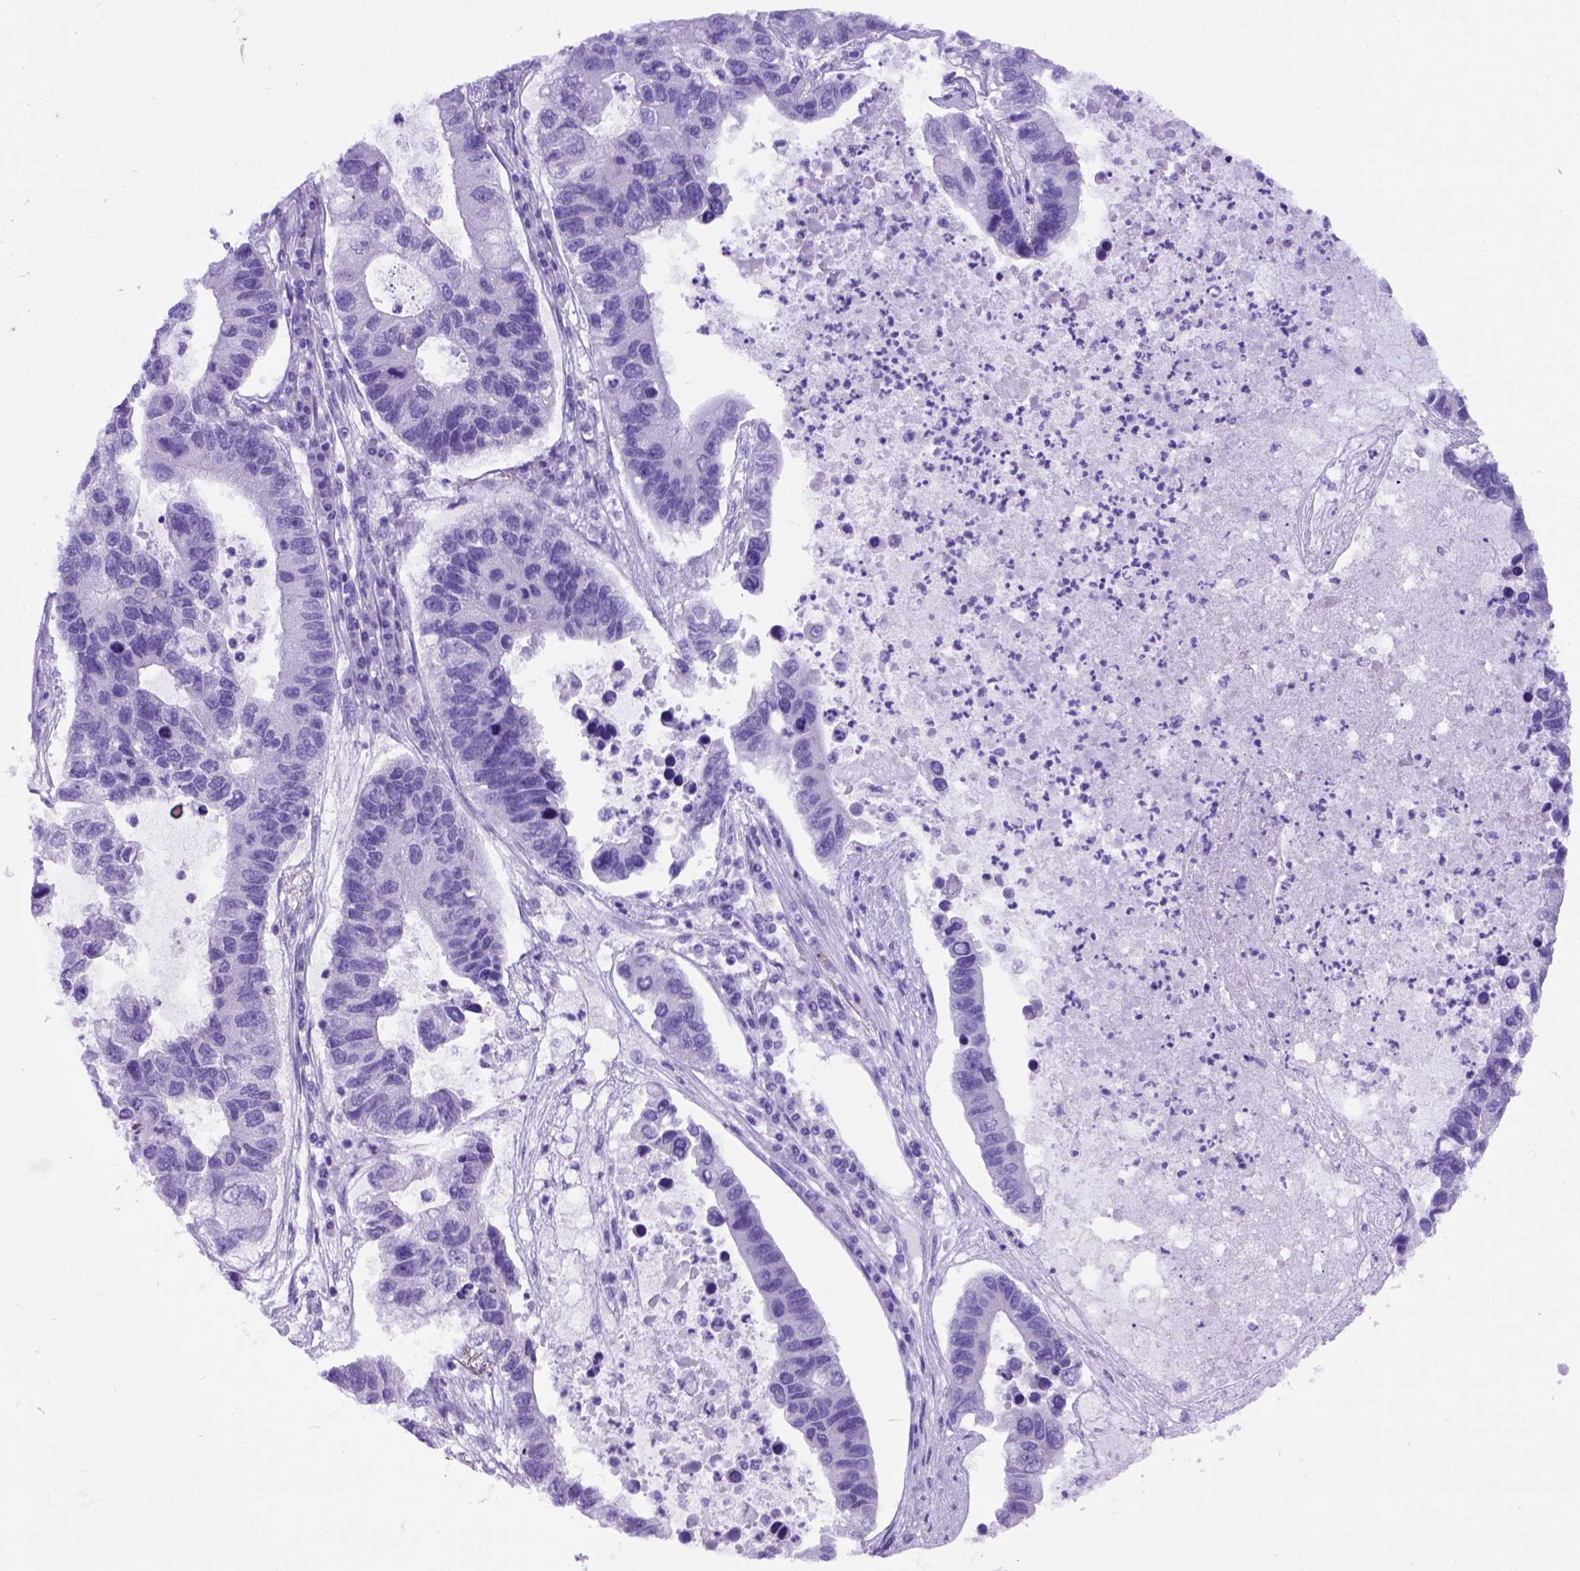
{"staining": {"intensity": "negative", "quantity": "none", "location": "none"}, "tissue": "lung cancer", "cell_type": "Tumor cells", "image_type": "cancer", "snomed": [{"axis": "morphology", "description": "Adenocarcinoma, NOS"}, {"axis": "topography", "description": "Bronchus"}, {"axis": "topography", "description": "Lung"}], "caption": "Photomicrograph shows no protein positivity in tumor cells of adenocarcinoma (lung) tissue.", "gene": "FOXI1", "patient": {"sex": "female", "age": 51}}